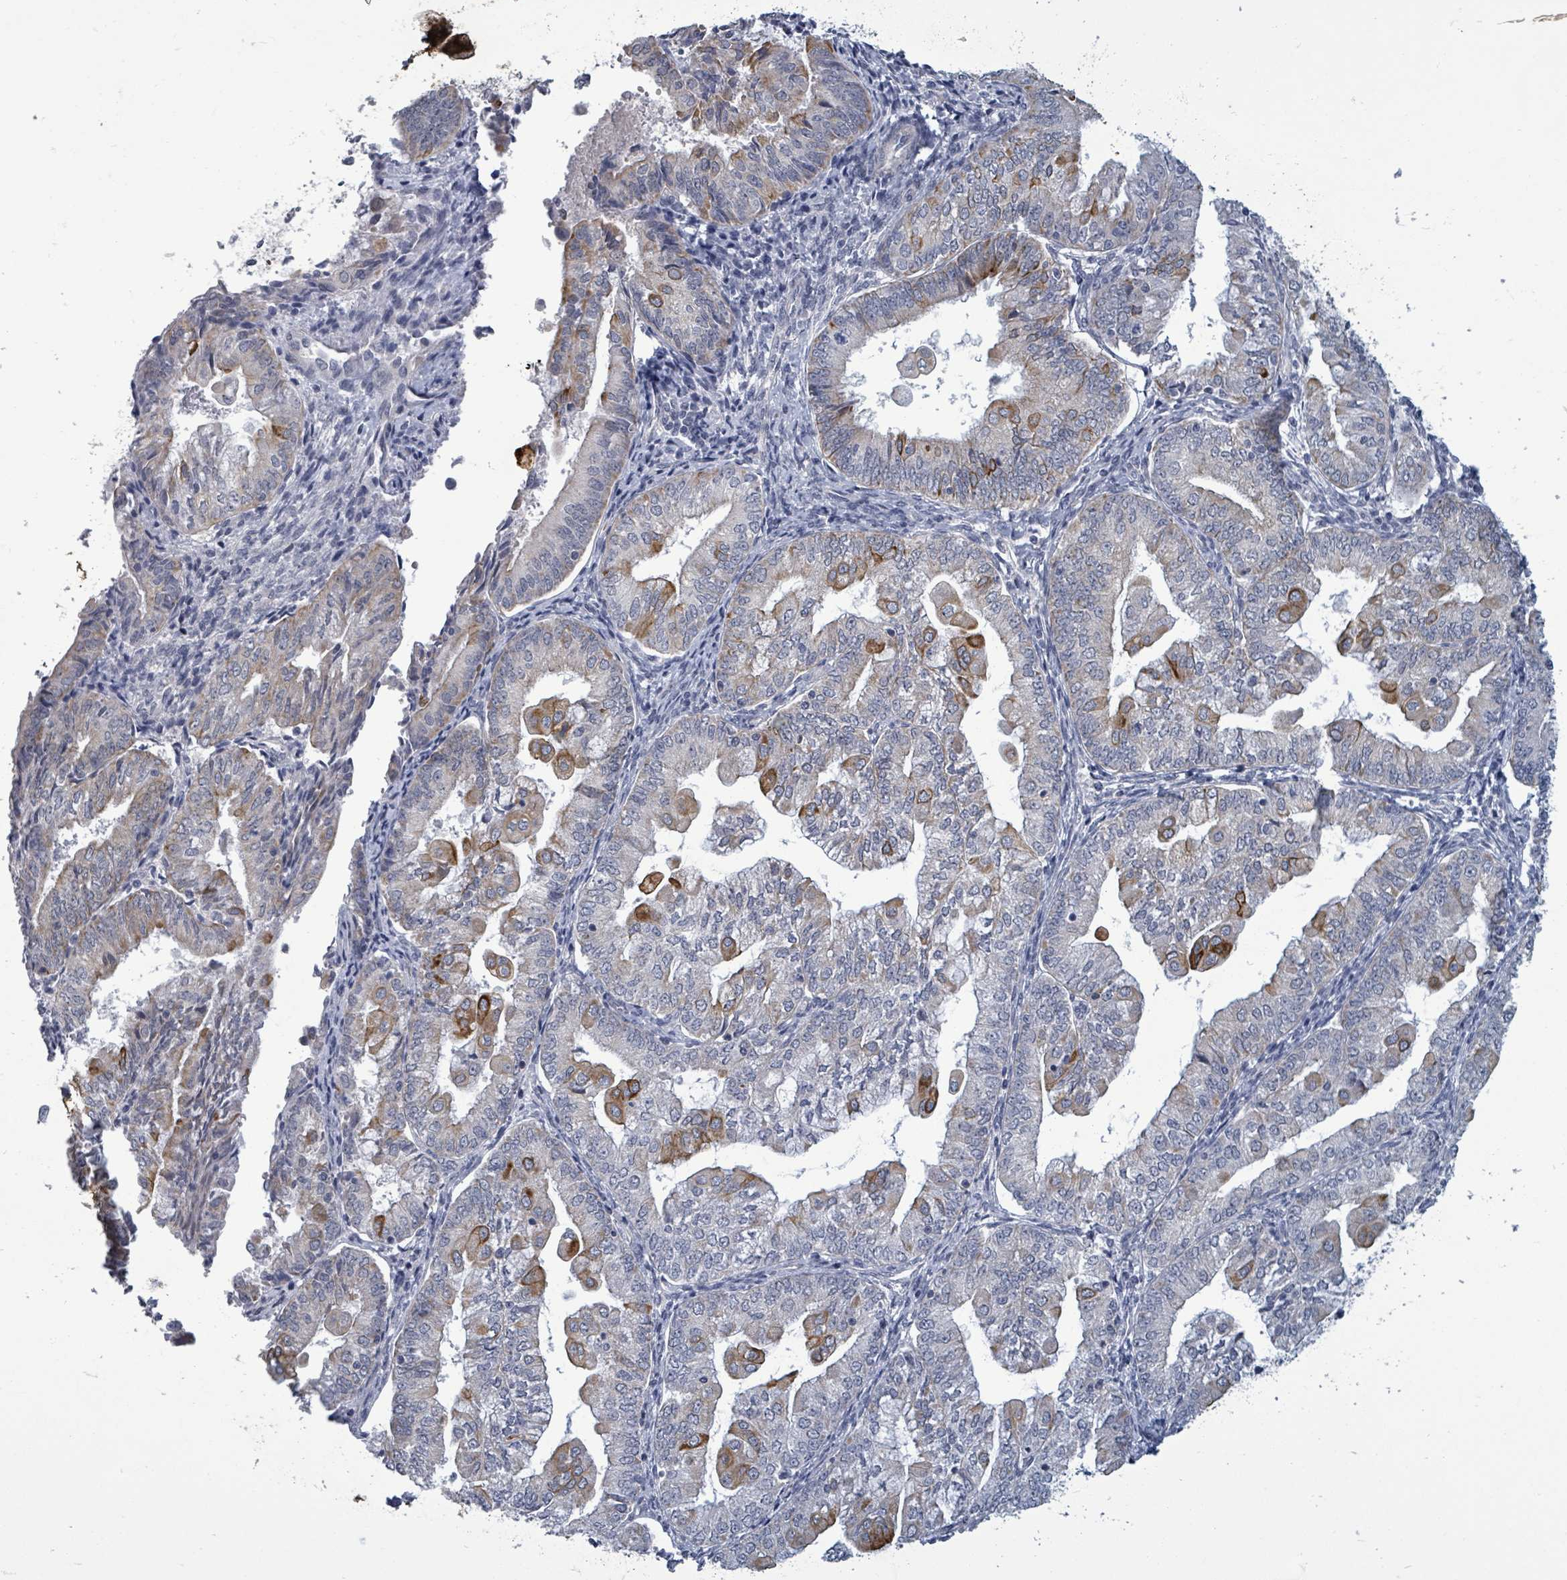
{"staining": {"intensity": "moderate", "quantity": "<25%", "location": "cytoplasmic/membranous"}, "tissue": "endometrial cancer", "cell_type": "Tumor cells", "image_type": "cancer", "snomed": [{"axis": "morphology", "description": "Adenocarcinoma, NOS"}, {"axis": "topography", "description": "Endometrium"}], "caption": "A high-resolution histopathology image shows IHC staining of endometrial adenocarcinoma, which exhibits moderate cytoplasmic/membranous expression in approximately <25% of tumor cells.", "gene": "PTPN20", "patient": {"sex": "female", "age": 55}}